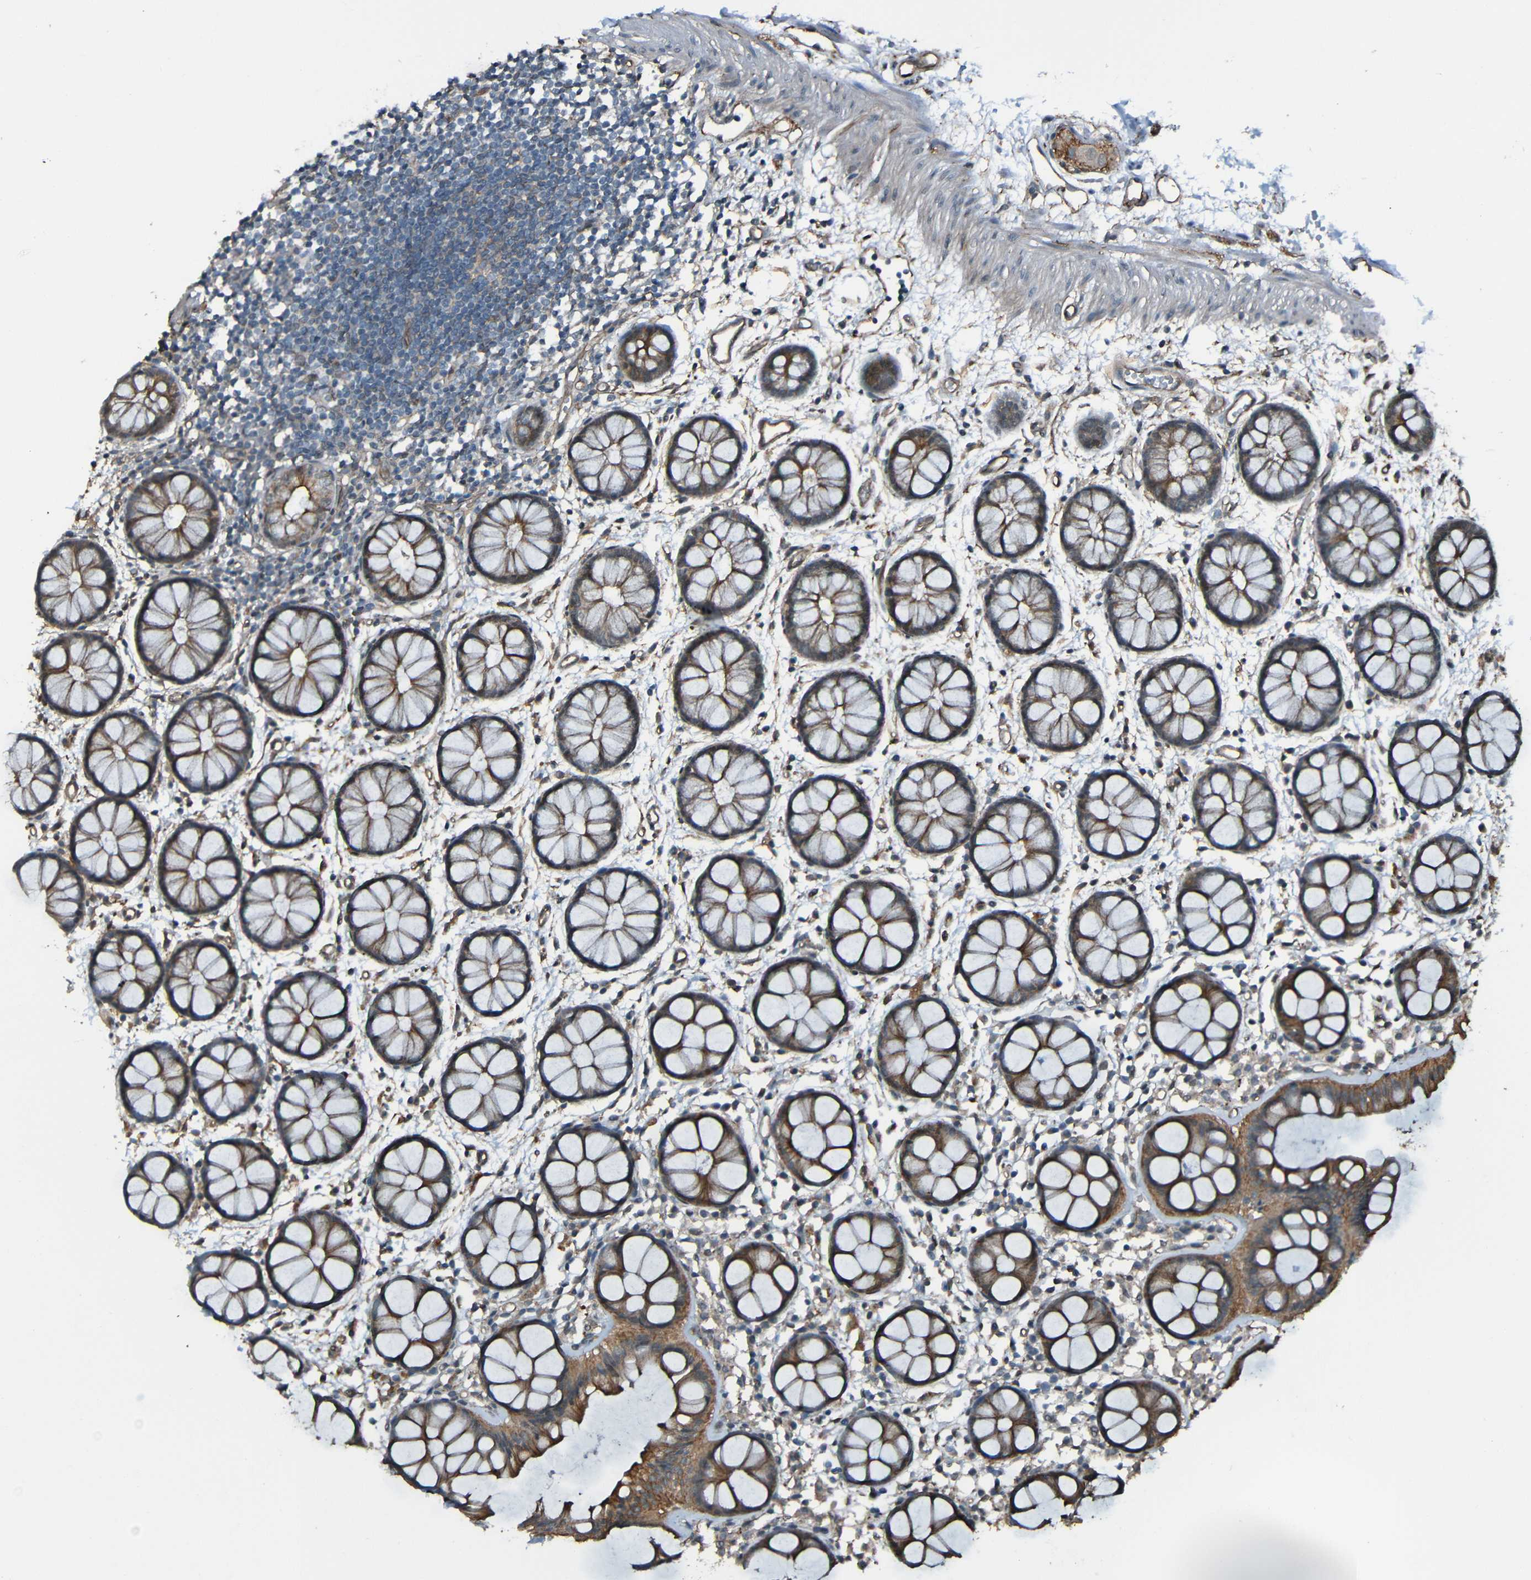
{"staining": {"intensity": "moderate", "quantity": ">75%", "location": "cytoplasmic/membranous"}, "tissue": "rectum", "cell_type": "Glandular cells", "image_type": "normal", "snomed": [{"axis": "morphology", "description": "Normal tissue, NOS"}, {"axis": "topography", "description": "Rectum"}], "caption": "Approximately >75% of glandular cells in normal rectum reveal moderate cytoplasmic/membranous protein expression as visualized by brown immunohistochemical staining.", "gene": "LGR5", "patient": {"sex": "female", "age": 66}}